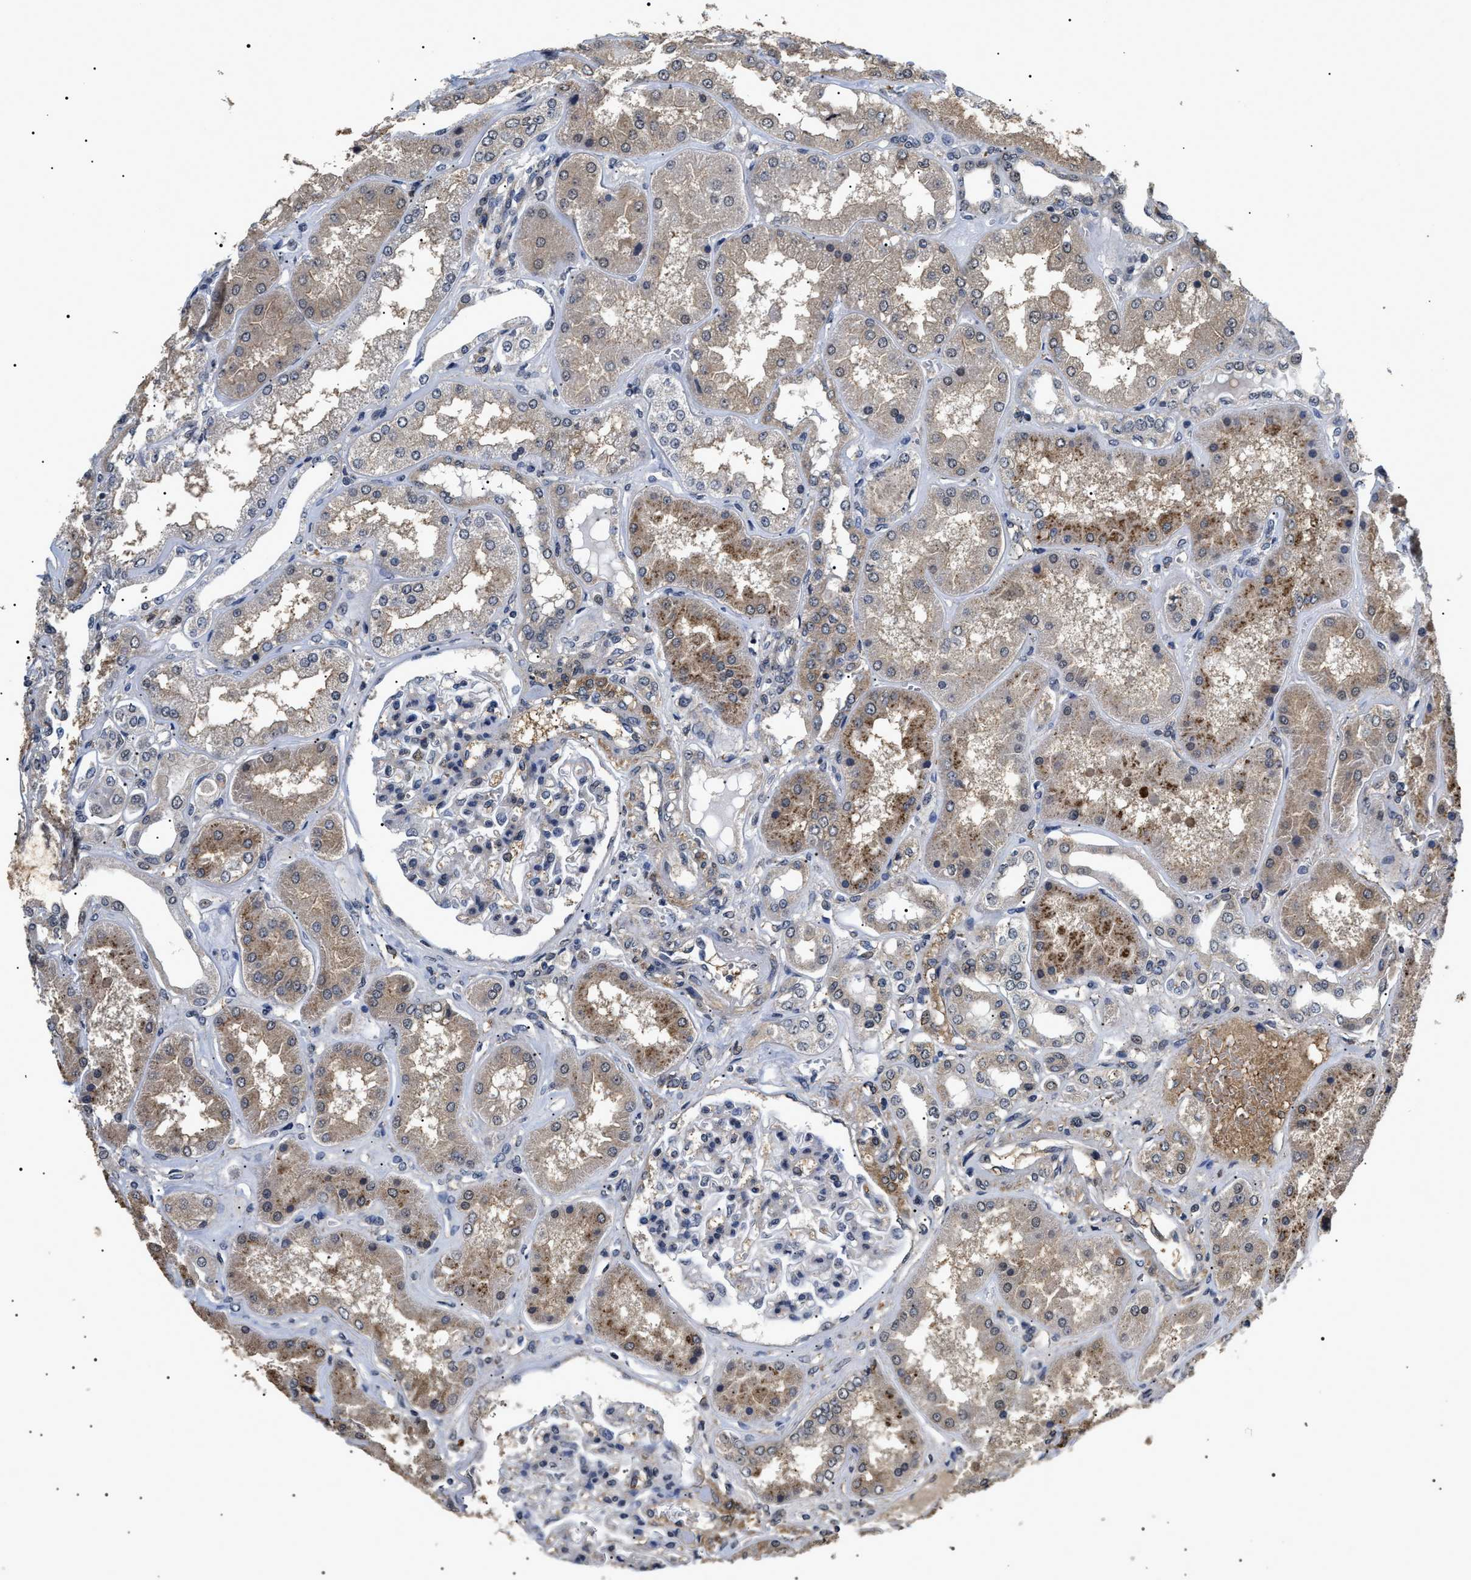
{"staining": {"intensity": "weak", "quantity": "<25%", "location": "nuclear"}, "tissue": "kidney", "cell_type": "Cells in glomeruli", "image_type": "normal", "snomed": [{"axis": "morphology", "description": "Normal tissue, NOS"}, {"axis": "topography", "description": "Kidney"}], "caption": "Immunohistochemistry (IHC) photomicrograph of normal kidney stained for a protein (brown), which exhibits no staining in cells in glomeruli.", "gene": "ANP32E", "patient": {"sex": "female", "age": 56}}